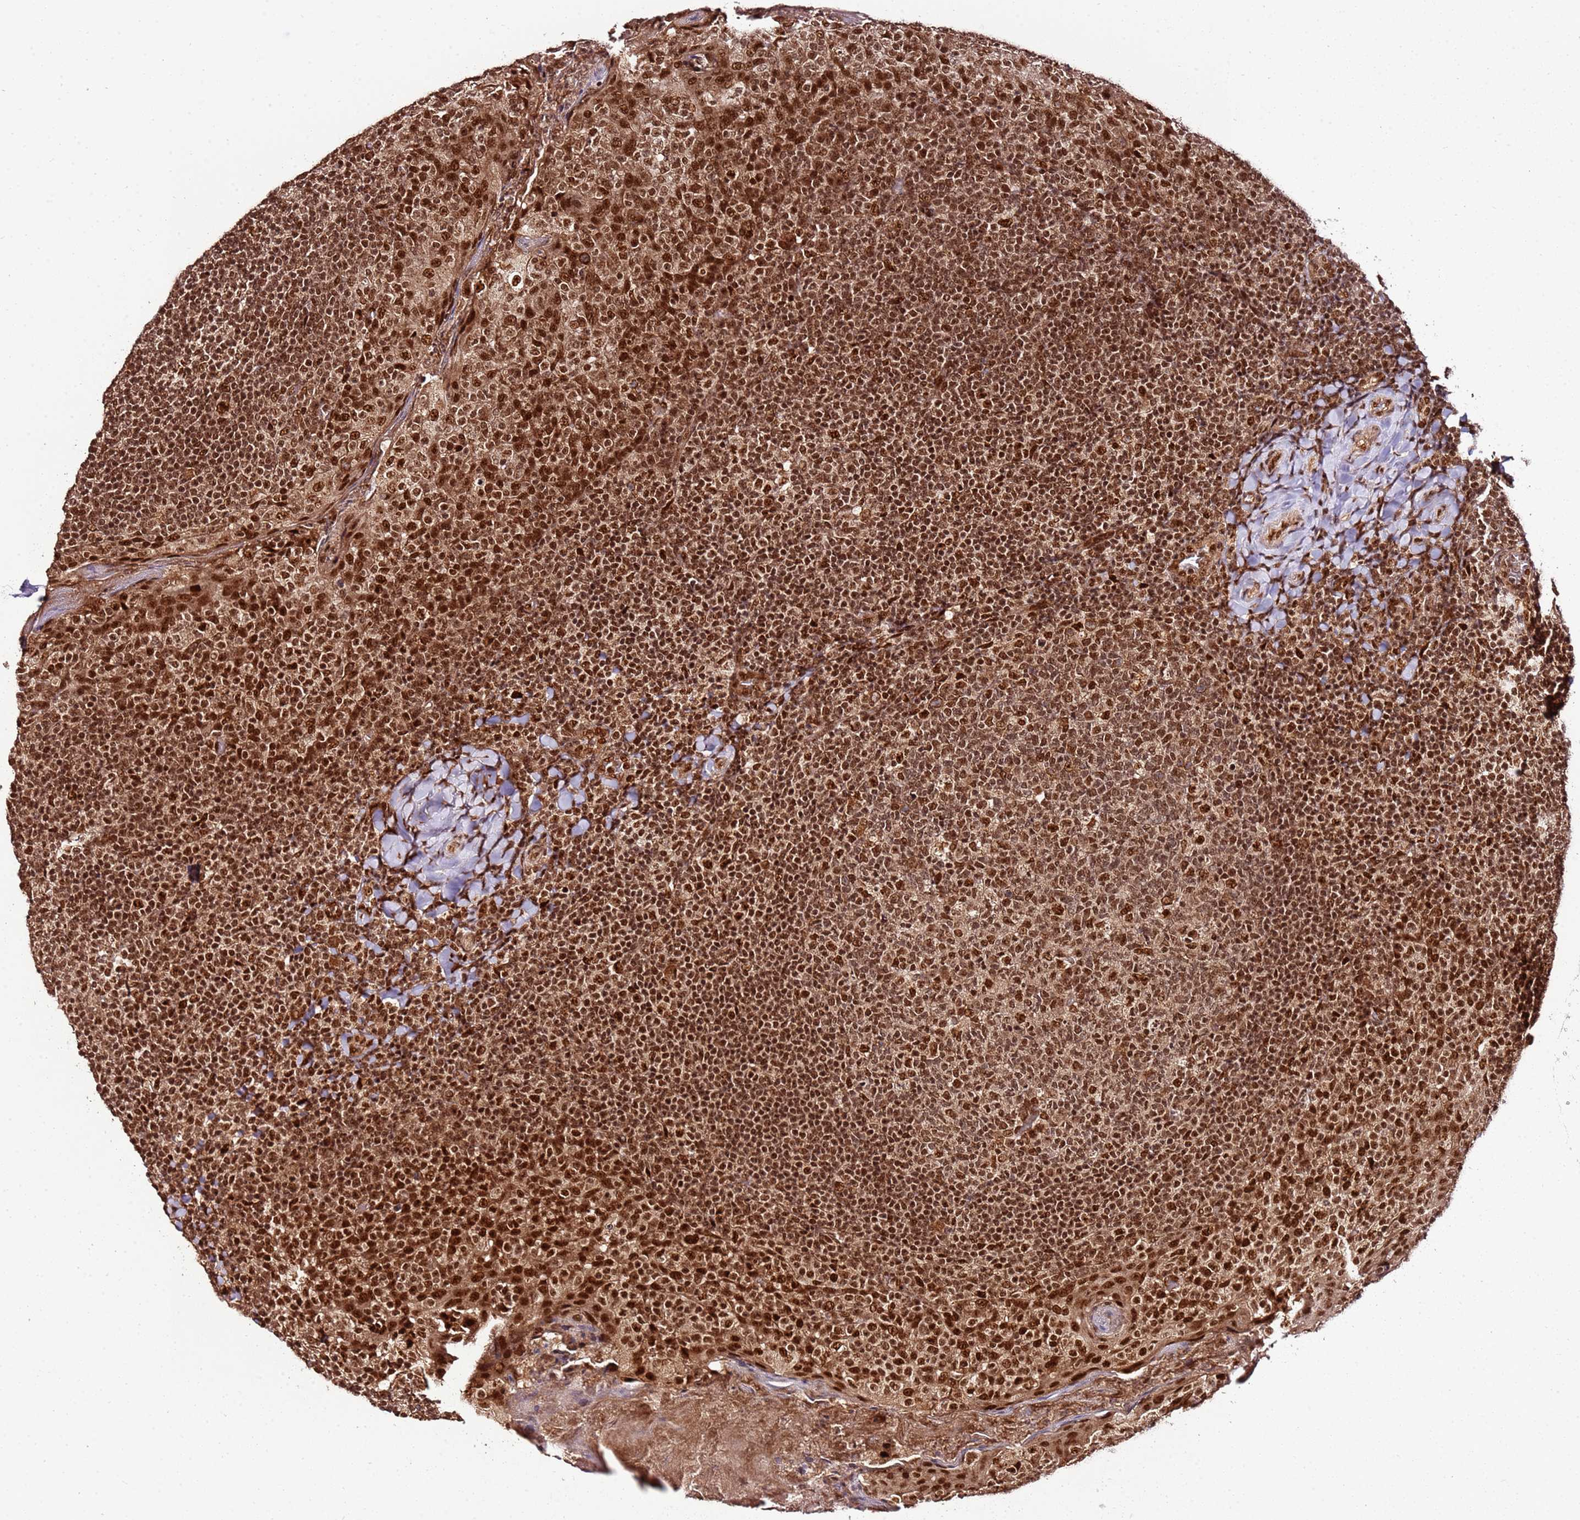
{"staining": {"intensity": "strong", "quantity": ">75%", "location": "nuclear"}, "tissue": "tonsil", "cell_type": "Germinal center cells", "image_type": "normal", "snomed": [{"axis": "morphology", "description": "Normal tissue, NOS"}, {"axis": "topography", "description": "Tonsil"}], "caption": "Protein staining demonstrates strong nuclear expression in about >75% of germinal center cells in normal tonsil.", "gene": "XRN2", "patient": {"sex": "female", "age": 19}}